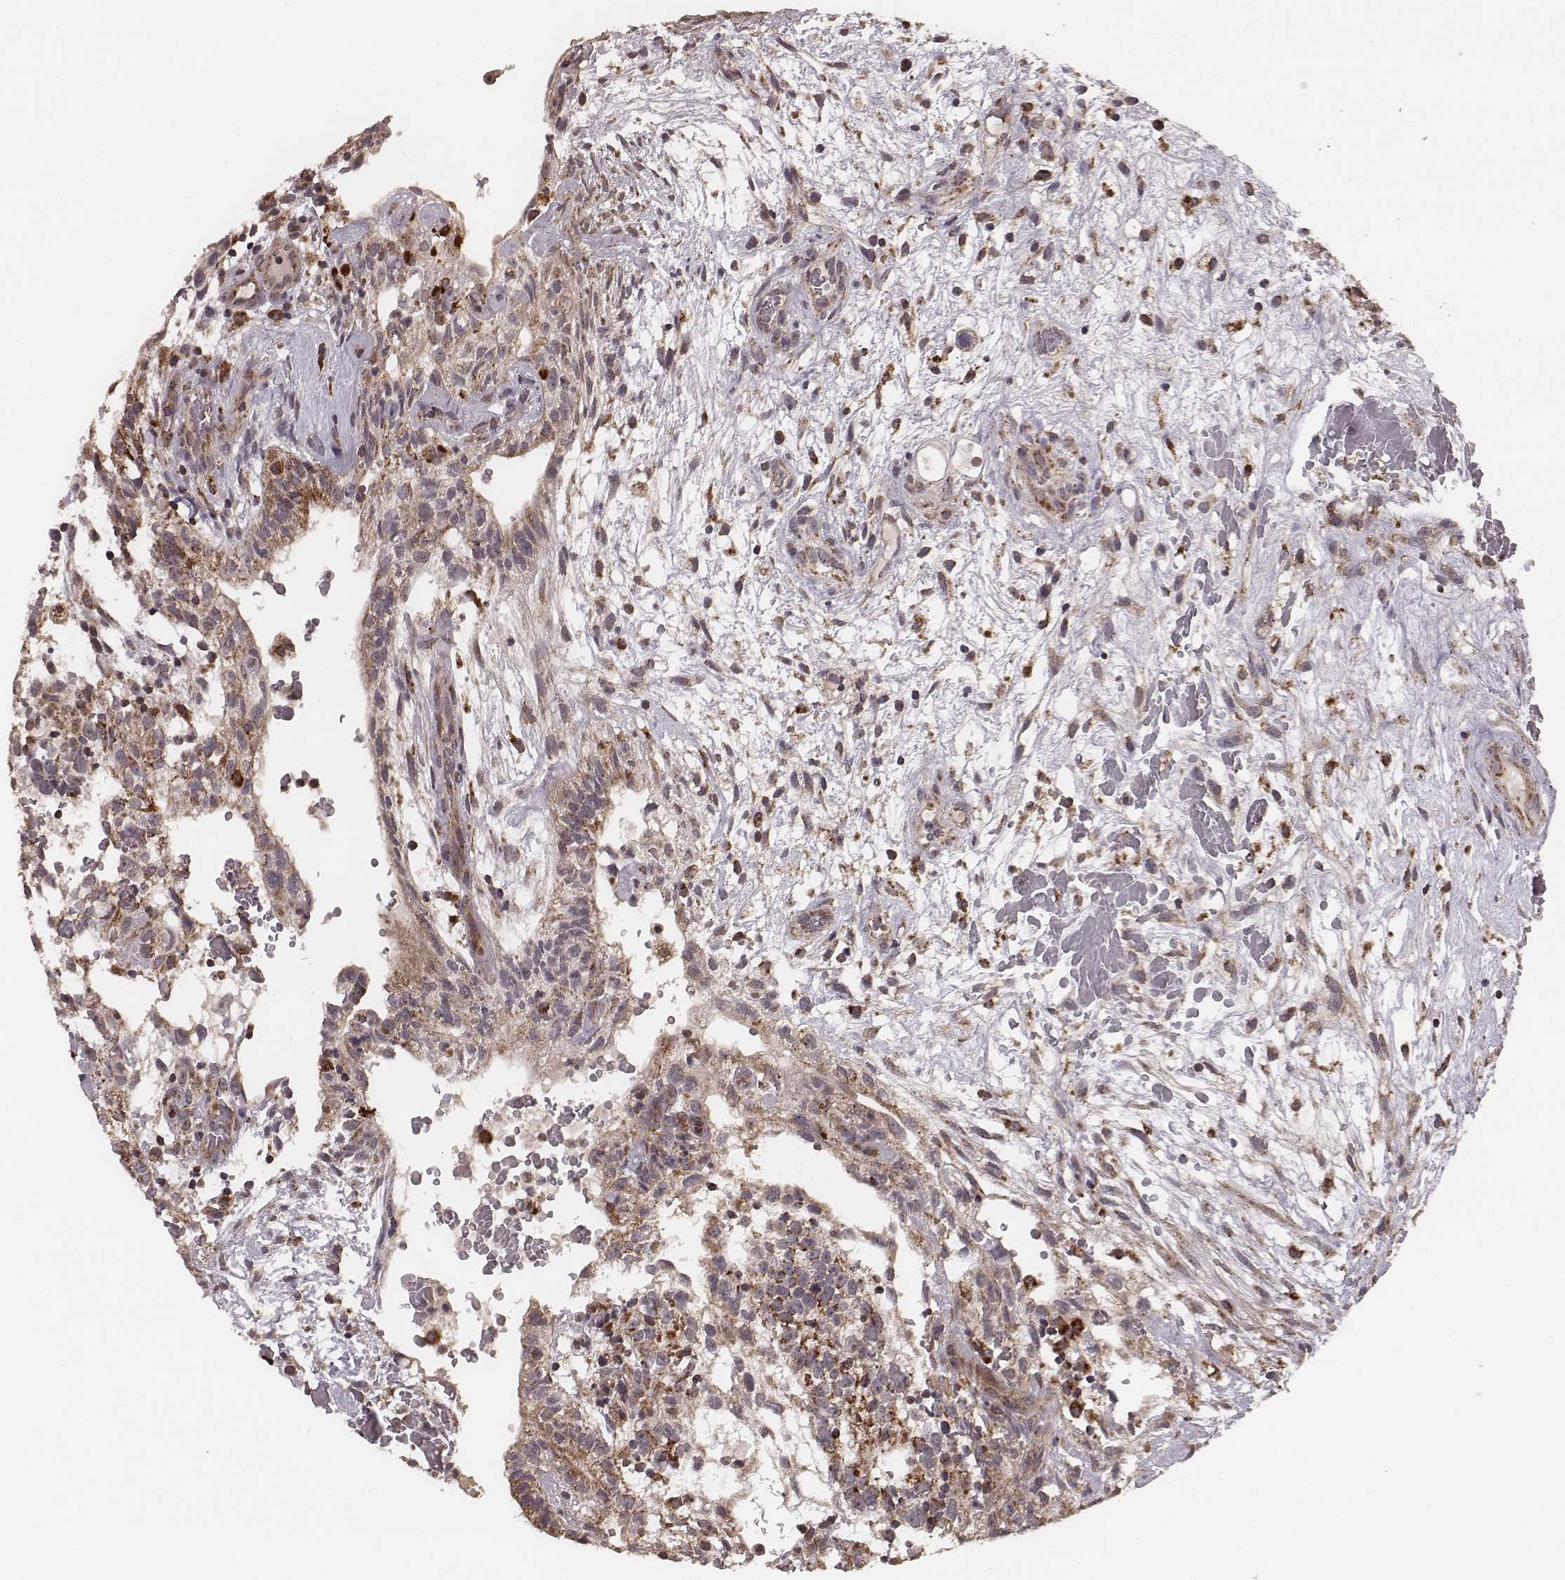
{"staining": {"intensity": "moderate", "quantity": "25%-75%", "location": "cytoplasmic/membranous"}, "tissue": "testis cancer", "cell_type": "Tumor cells", "image_type": "cancer", "snomed": [{"axis": "morphology", "description": "Normal tissue, NOS"}, {"axis": "morphology", "description": "Carcinoma, Embryonal, NOS"}, {"axis": "topography", "description": "Testis"}], "caption": "Protein expression analysis of testis cancer shows moderate cytoplasmic/membranous expression in approximately 25%-75% of tumor cells.", "gene": "ZDHHC21", "patient": {"sex": "male", "age": 32}}